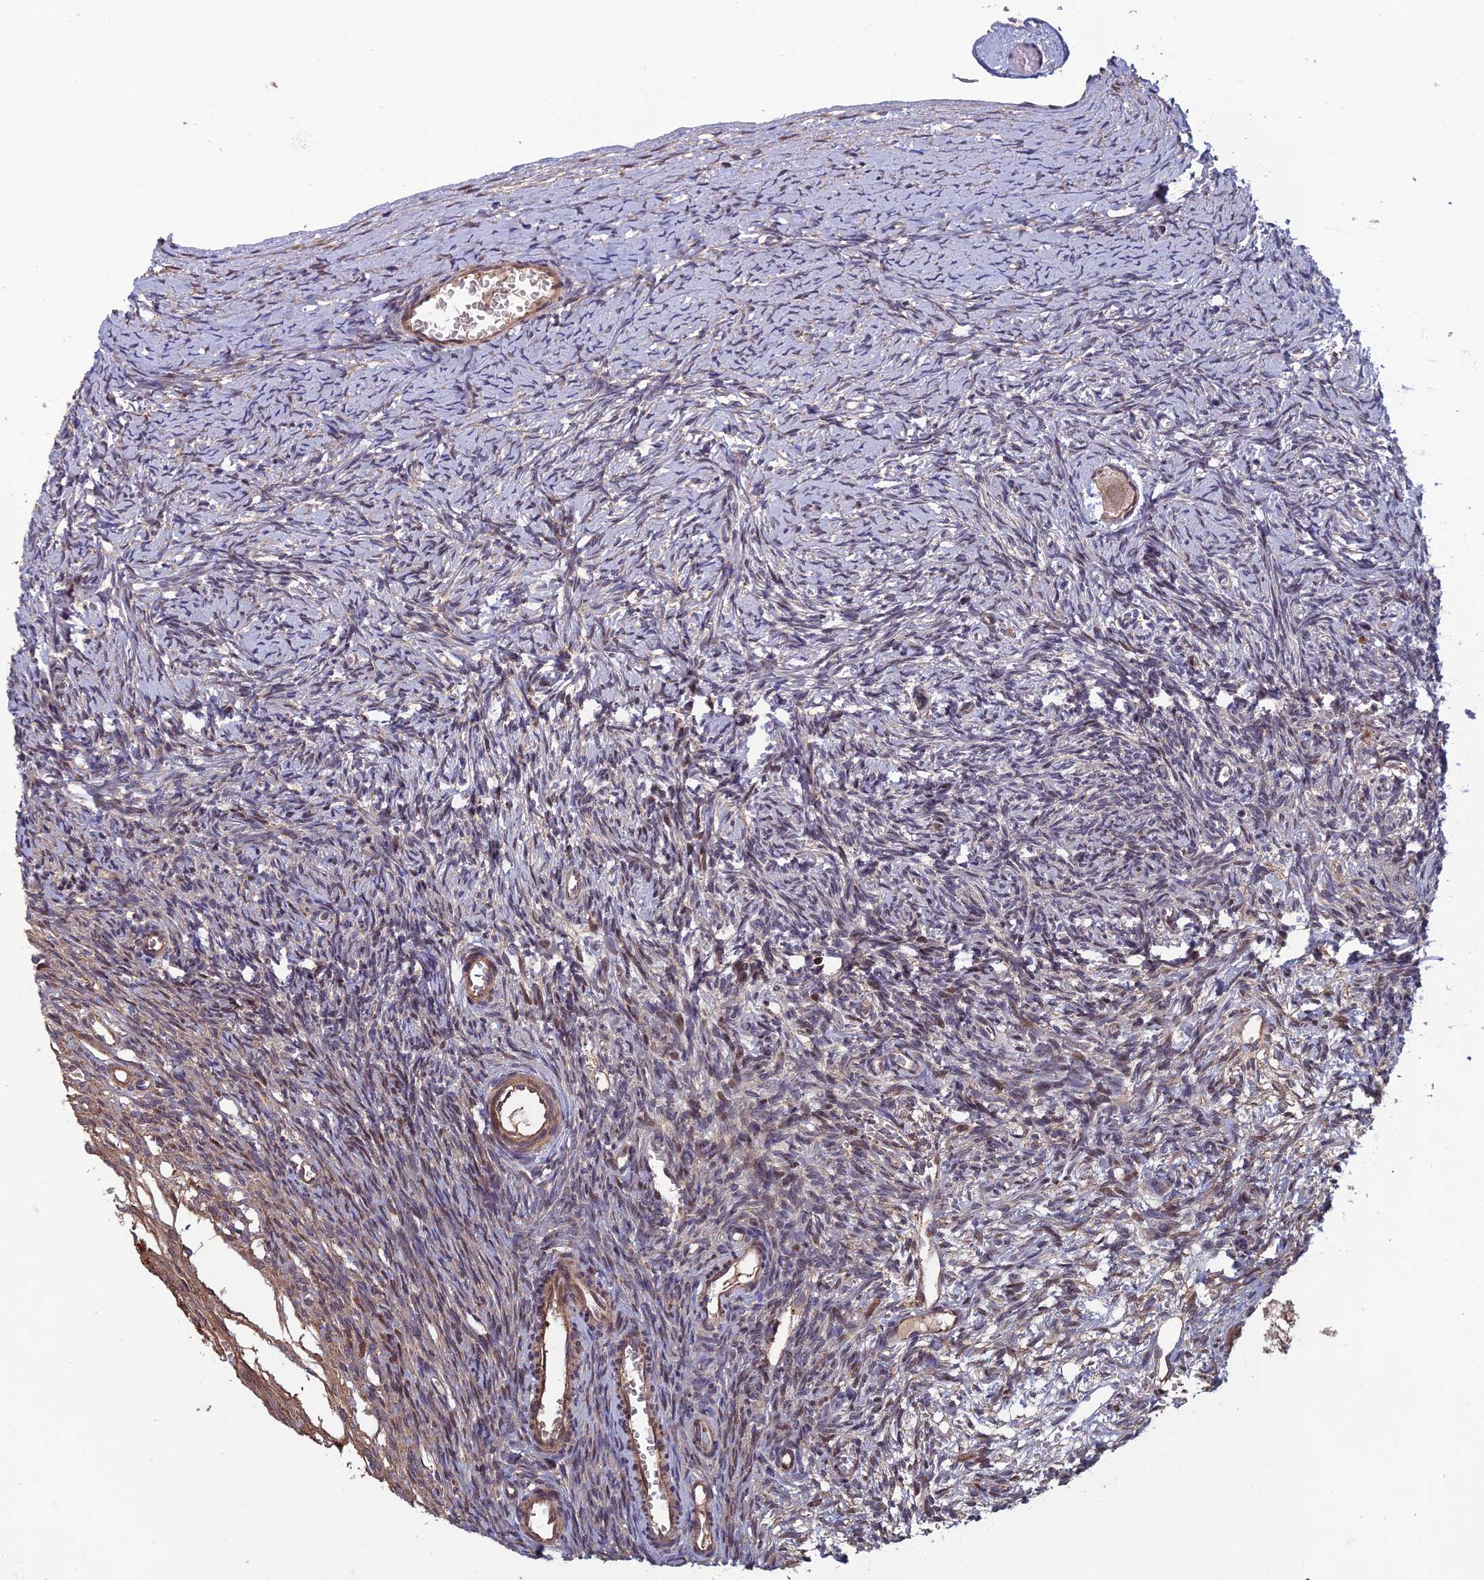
{"staining": {"intensity": "weak", "quantity": ">75%", "location": "cytoplasmic/membranous"}, "tissue": "ovary", "cell_type": "Follicle cells", "image_type": "normal", "snomed": [{"axis": "morphology", "description": "Normal tissue, NOS"}, {"axis": "topography", "description": "Ovary"}], "caption": "Protein expression analysis of benign ovary demonstrates weak cytoplasmic/membranous expression in about >75% of follicle cells. The staining was performed using DAB (3,3'-diaminobenzidine), with brown indicating positive protein expression. Nuclei are stained blue with hematoxylin.", "gene": "CCDC183", "patient": {"sex": "female", "age": 39}}